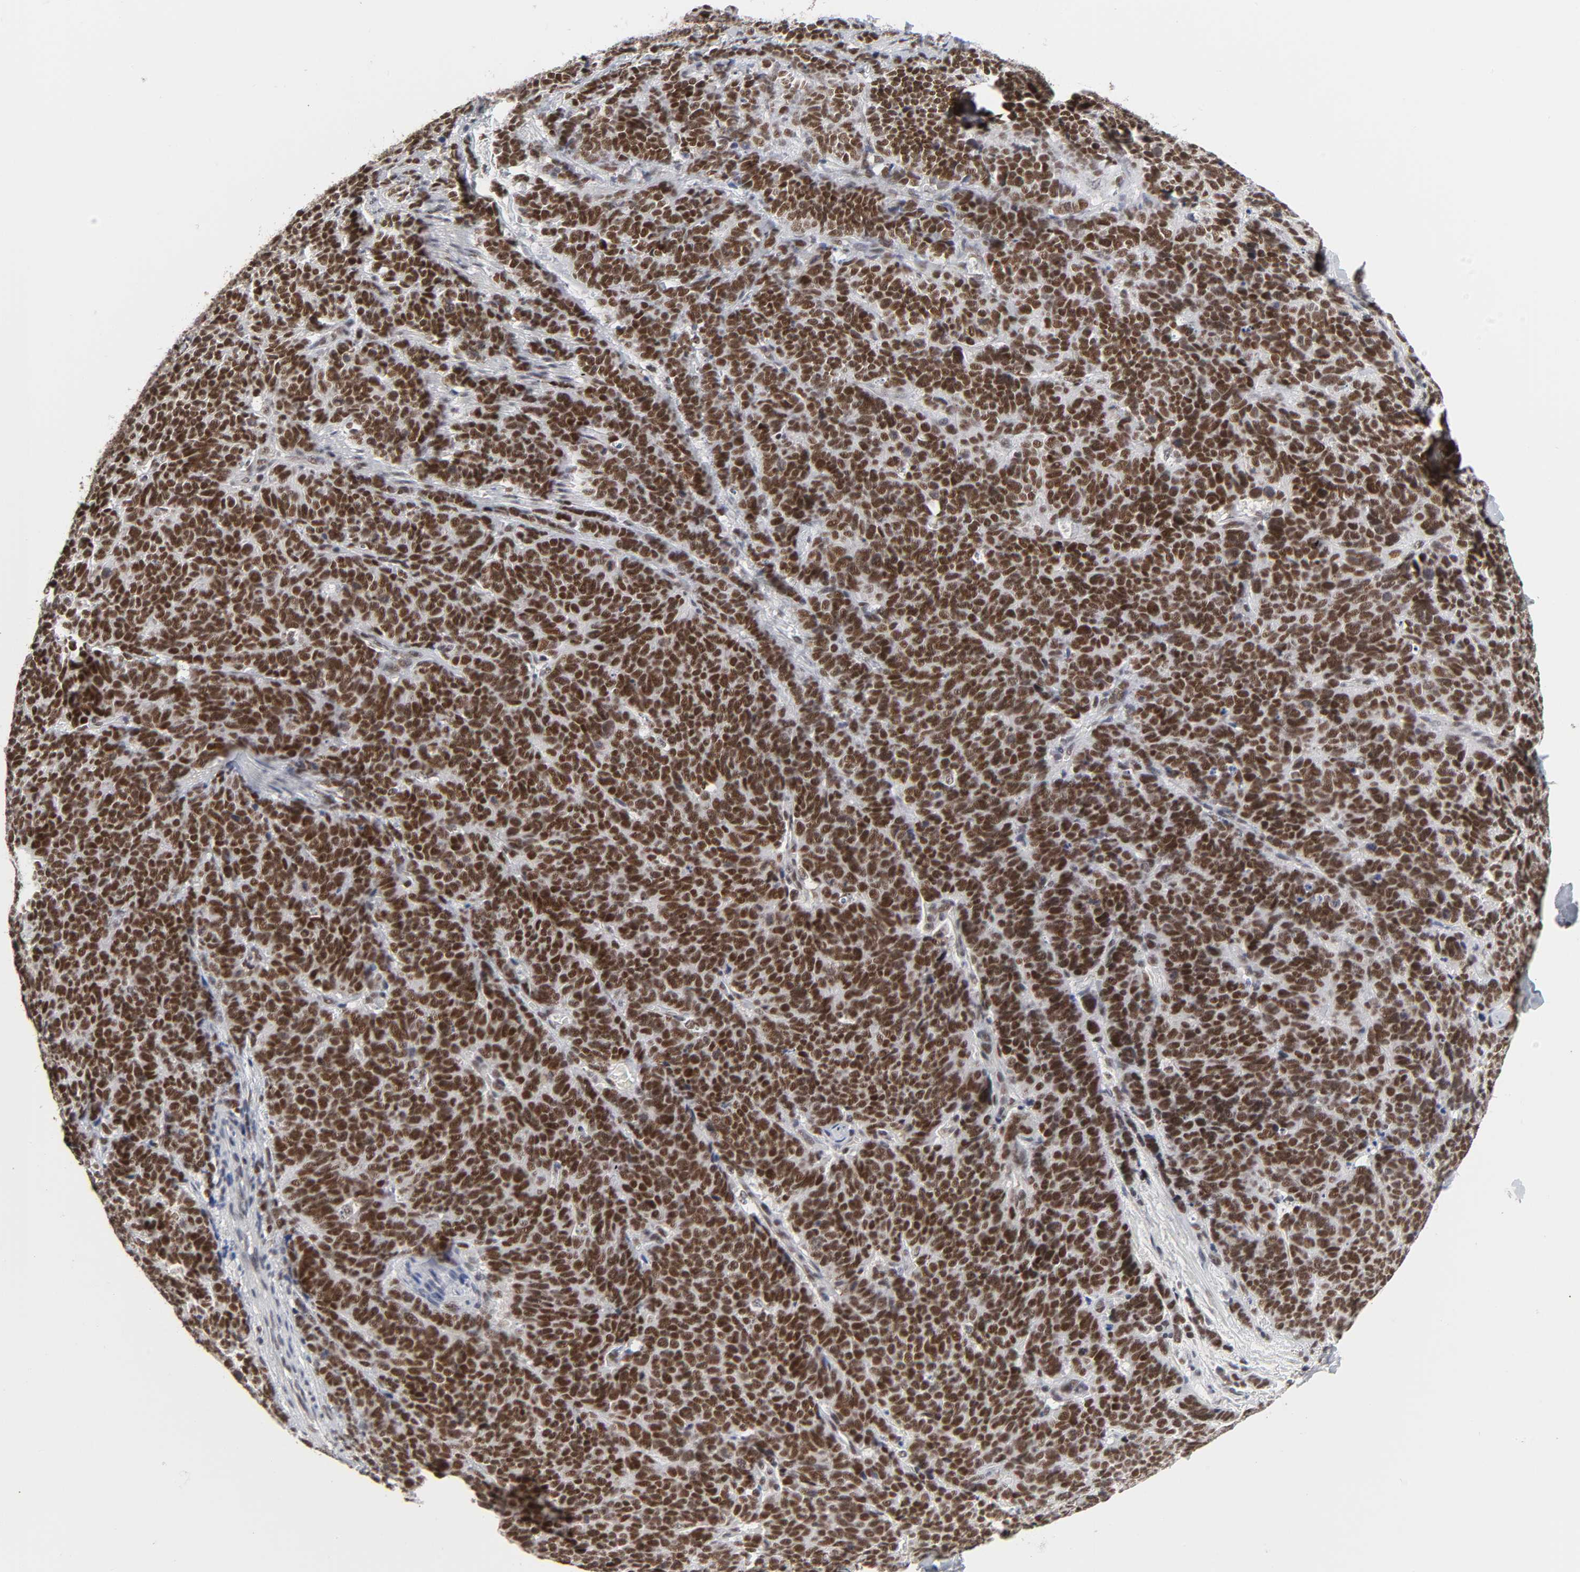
{"staining": {"intensity": "strong", "quantity": ">75%", "location": "nuclear"}, "tissue": "lung cancer", "cell_type": "Tumor cells", "image_type": "cancer", "snomed": [{"axis": "morphology", "description": "Neoplasm, malignant, NOS"}, {"axis": "topography", "description": "Lung"}], "caption": "DAB immunohistochemical staining of malignant neoplasm (lung) shows strong nuclear protein staining in about >75% of tumor cells.", "gene": "TRIM33", "patient": {"sex": "female", "age": 58}}